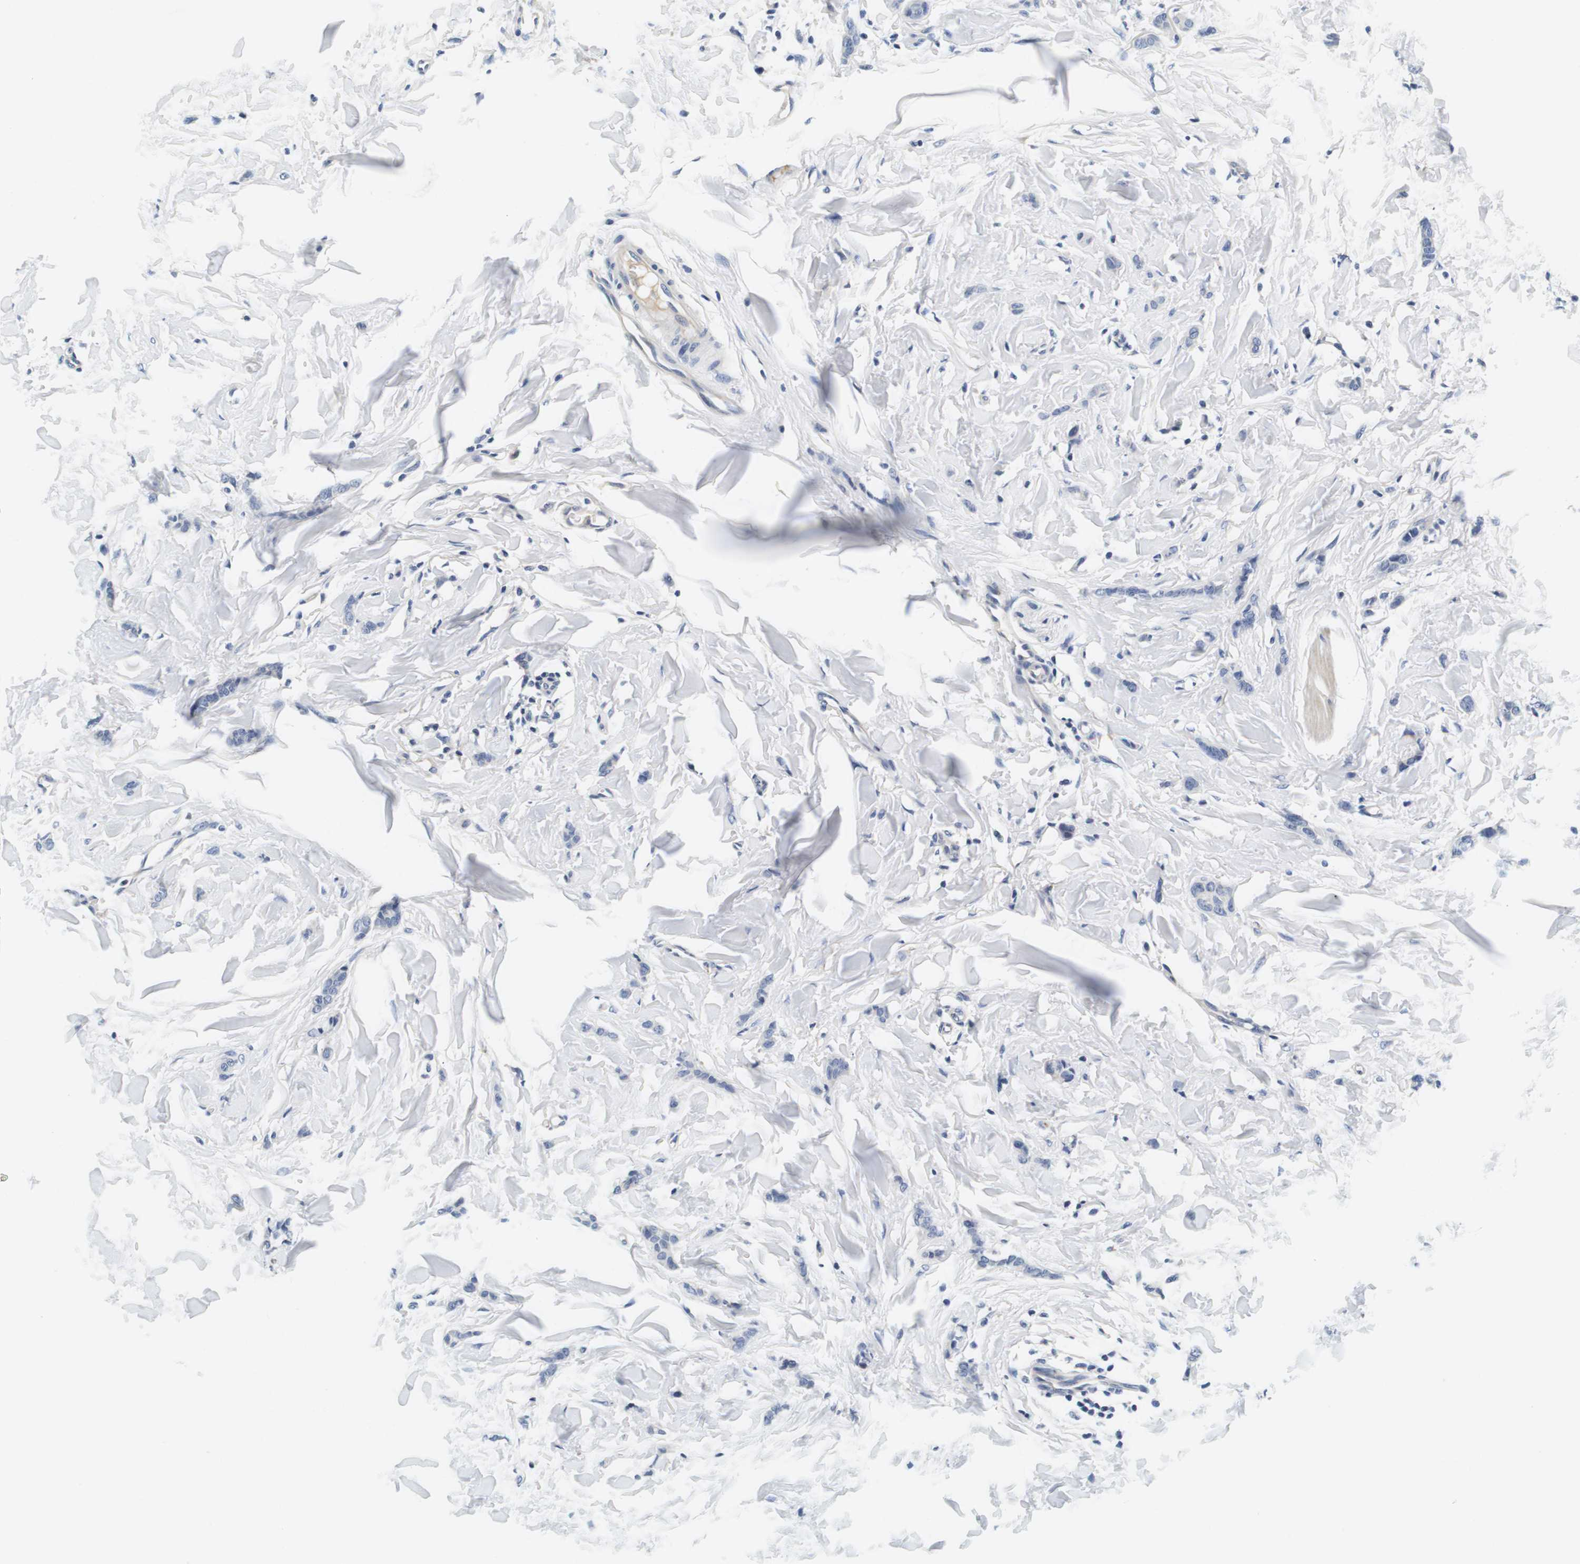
{"staining": {"intensity": "negative", "quantity": "none", "location": "none"}, "tissue": "breast cancer", "cell_type": "Tumor cells", "image_type": "cancer", "snomed": [{"axis": "morphology", "description": "Lobular carcinoma"}, {"axis": "topography", "description": "Skin"}, {"axis": "topography", "description": "Breast"}], "caption": "Immunohistochemistry image of breast cancer stained for a protein (brown), which exhibits no positivity in tumor cells.", "gene": "KCNJ5", "patient": {"sex": "female", "age": 46}}